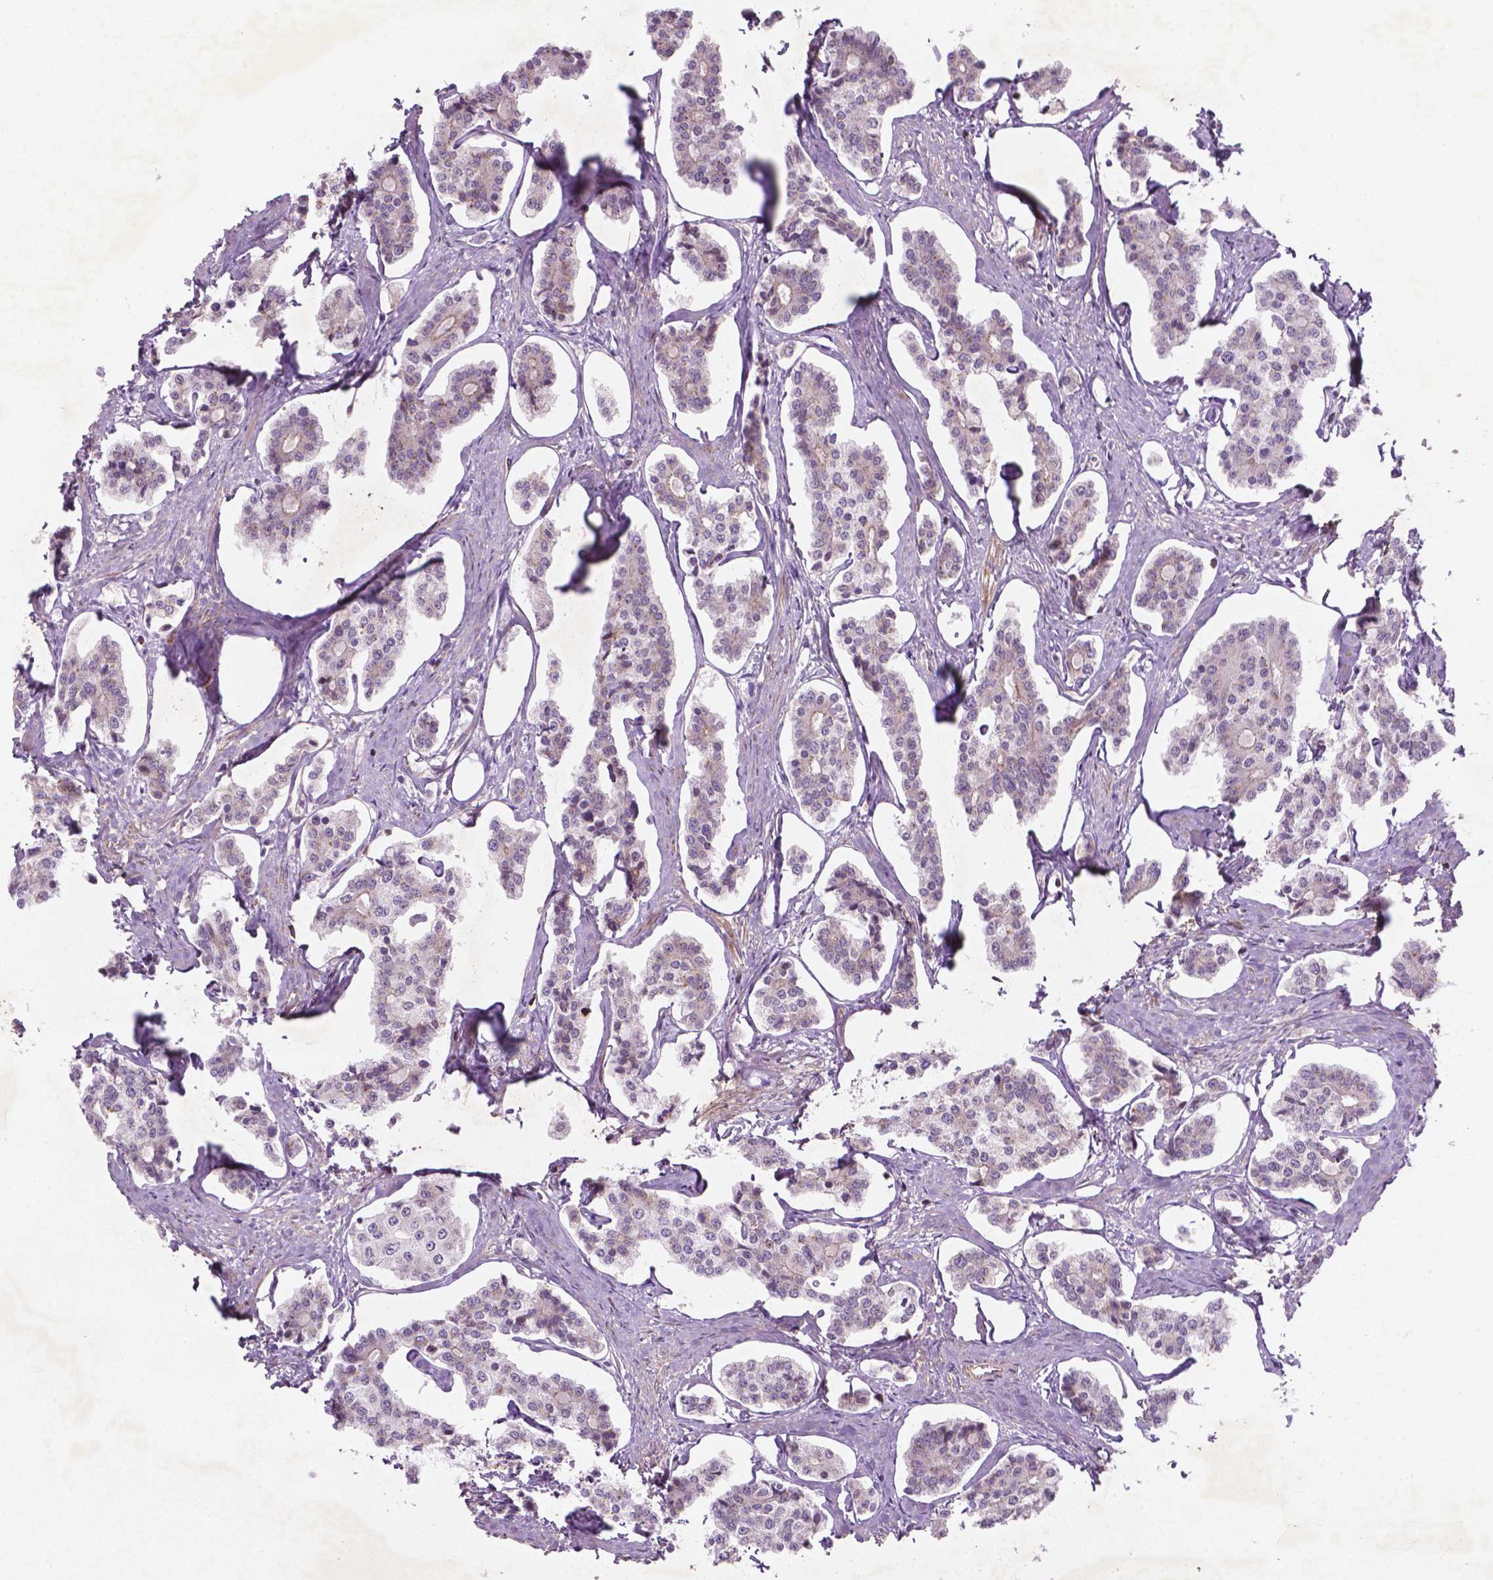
{"staining": {"intensity": "negative", "quantity": "none", "location": "none"}, "tissue": "carcinoid", "cell_type": "Tumor cells", "image_type": "cancer", "snomed": [{"axis": "morphology", "description": "Carcinoid, malignant, NOS"}, {"axis": "topography", "description": "Small intestine"}], "caption": "This is an IHC photomicrograph of human carcinoid. There is no expression in tumor cells.", "gene": "TCHP", "patient": {"sex": "female", "age": 65}}